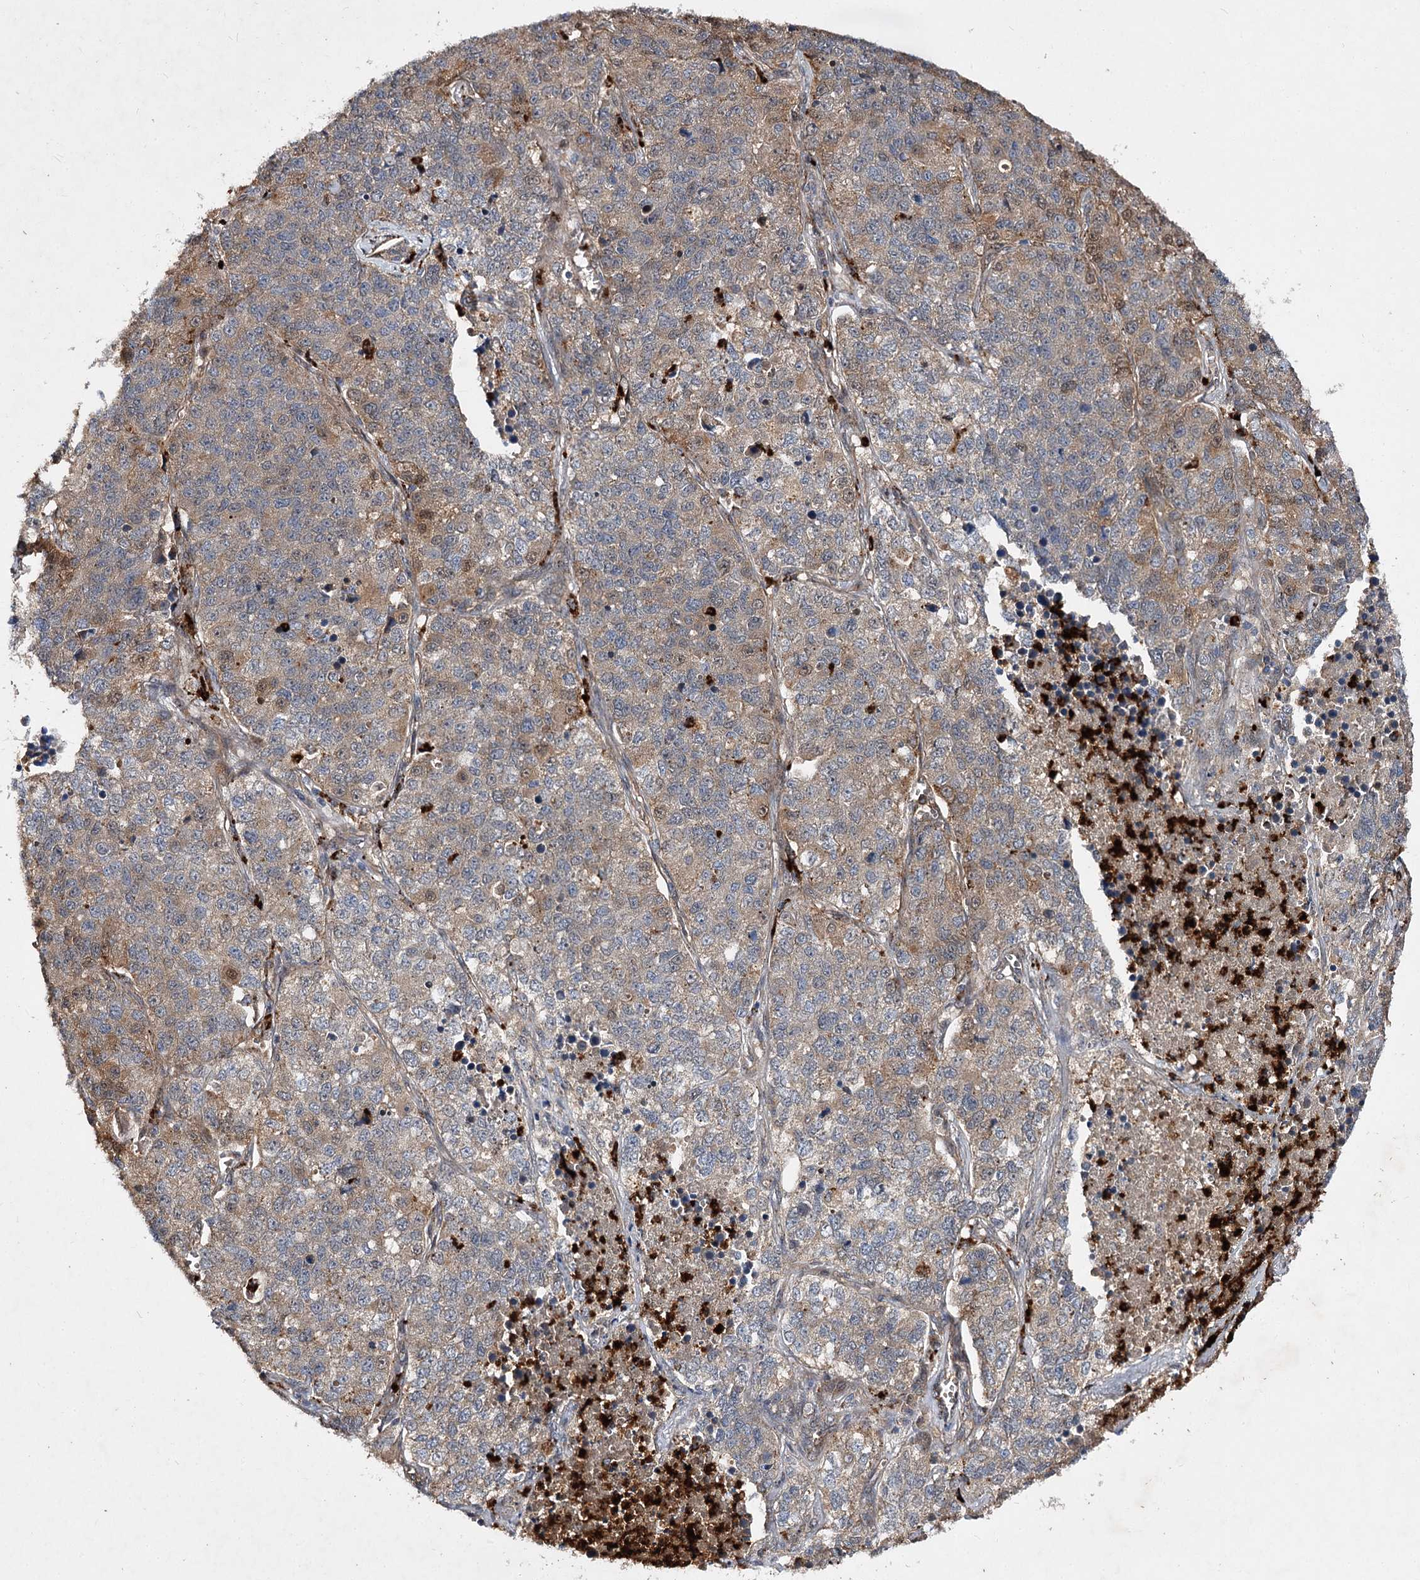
{"staining": {"intensity": "weak", "quantity": "25%-75%", "location": "cytoplasmic/membranous"}, "tissue": "lung cancer", "cell_type": "Tumor cells", "image_type": "cancer", "snomed": [{"axis": "morphology", "description": "Adenocarcinoma, NOS"}, {"axis": "topography", "description": "Lung"}], "caption": "Protein staining of lung cancer tissue exhibits weak cytoplasmic/membranous positivity in approximately 25%-75% of tumor cells.", "gene": "MINDY3", "patient": {"sex": "male", "age": 49}}